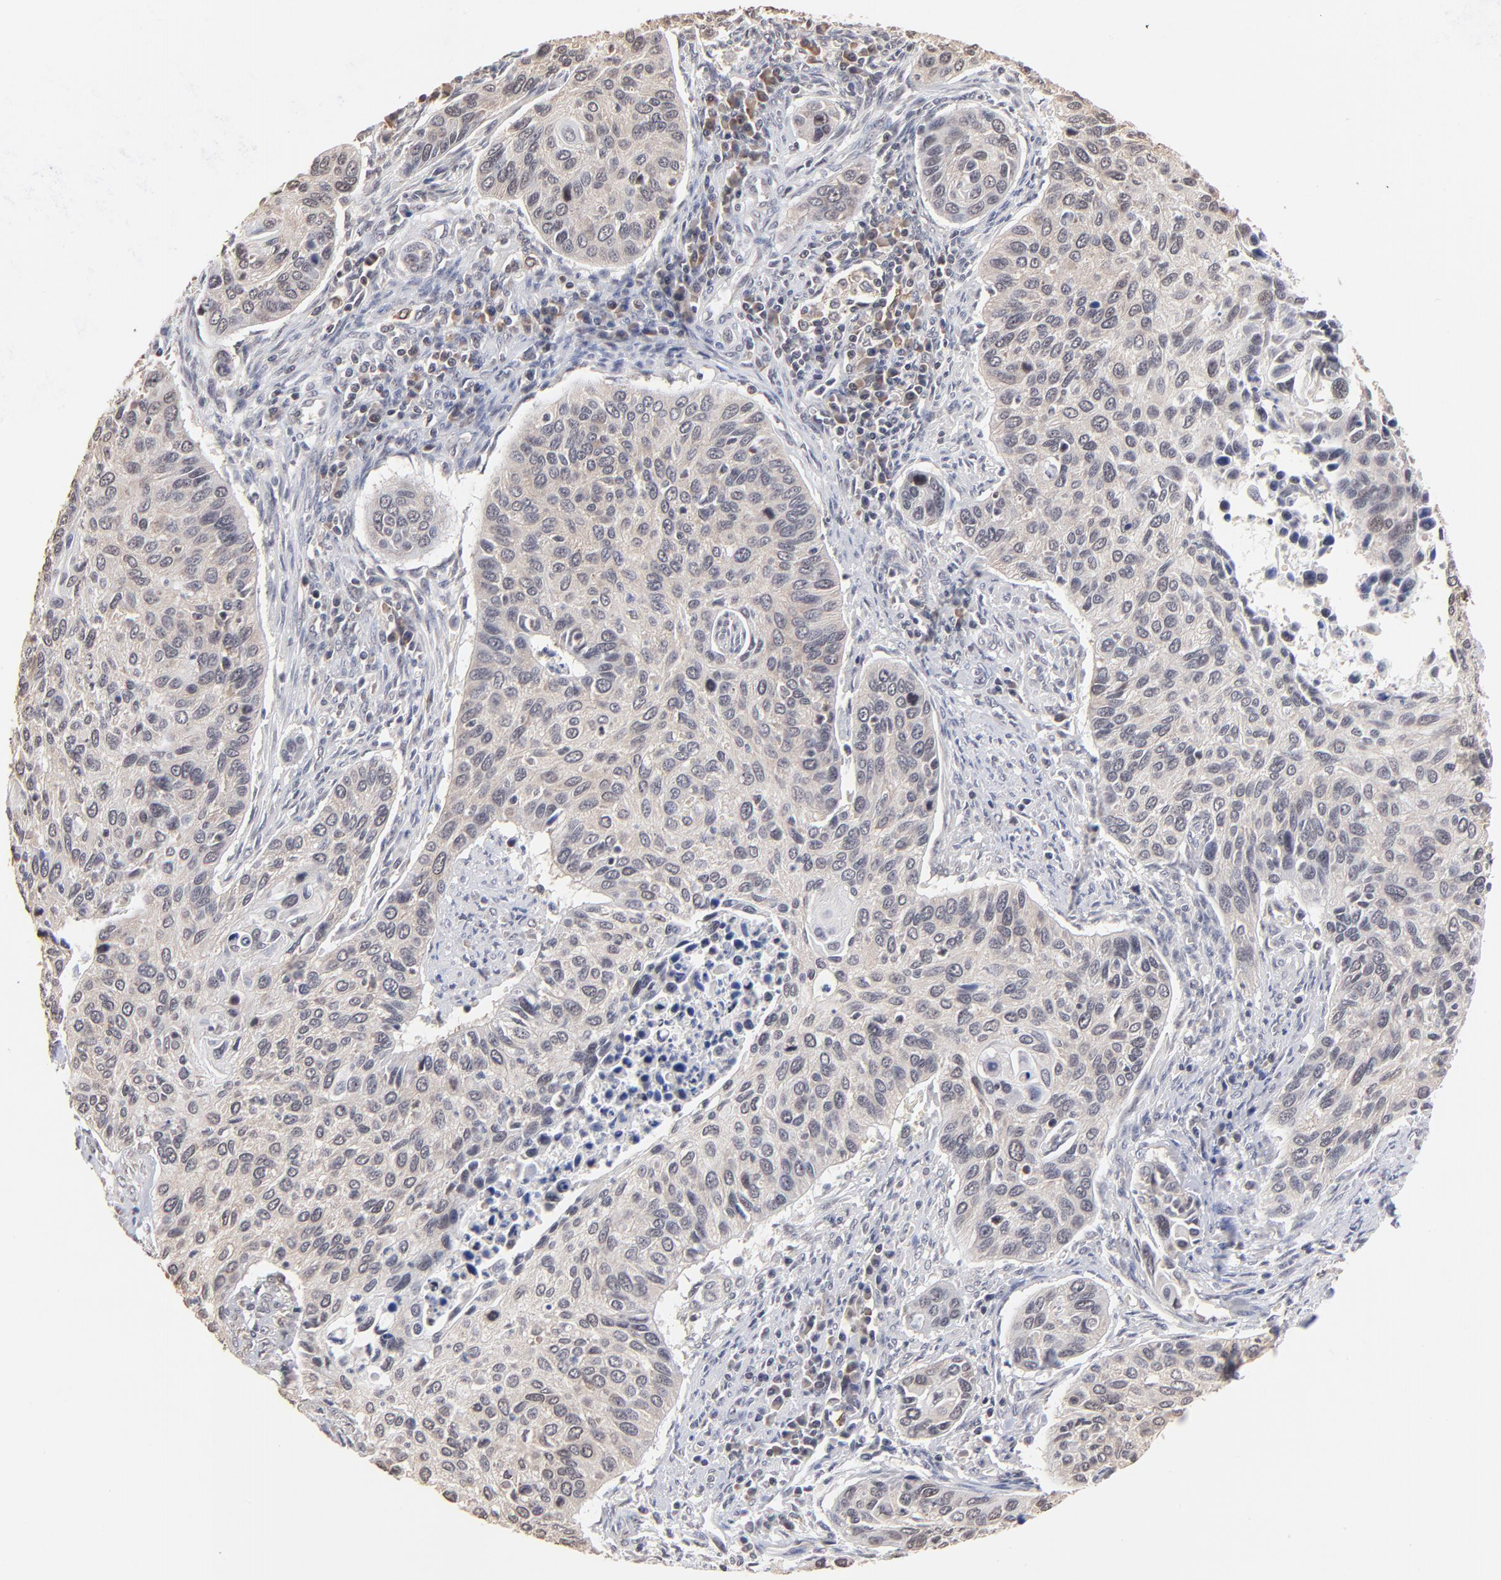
{"staining": {"intensity": "weak", "quantity": "25%-75%", "location": "nuclear"}, "tissue": "cervical cancer", "cell_type": "Tumor cells", "image_type": "cancer", "snomed": [{"axis": "morphology", "description": "Squamous cell carcinoma, NOS"}, {"axis": "topography", "description": "Cervix"}], "caption": "Immunohistochemistry of cervical cancer (squamous cell carcinoma) displays low levels of weak nuclear expression in approximately 25%-75% of tumor cells. The staining was performed using DAB (3,3'-diaminobenzidine), with brown indicating positive protein expression. Nuclei are stained blue with hematoxylin.", "gene": "BRPF1", "patient": {"sex": "female", "age": 57}}